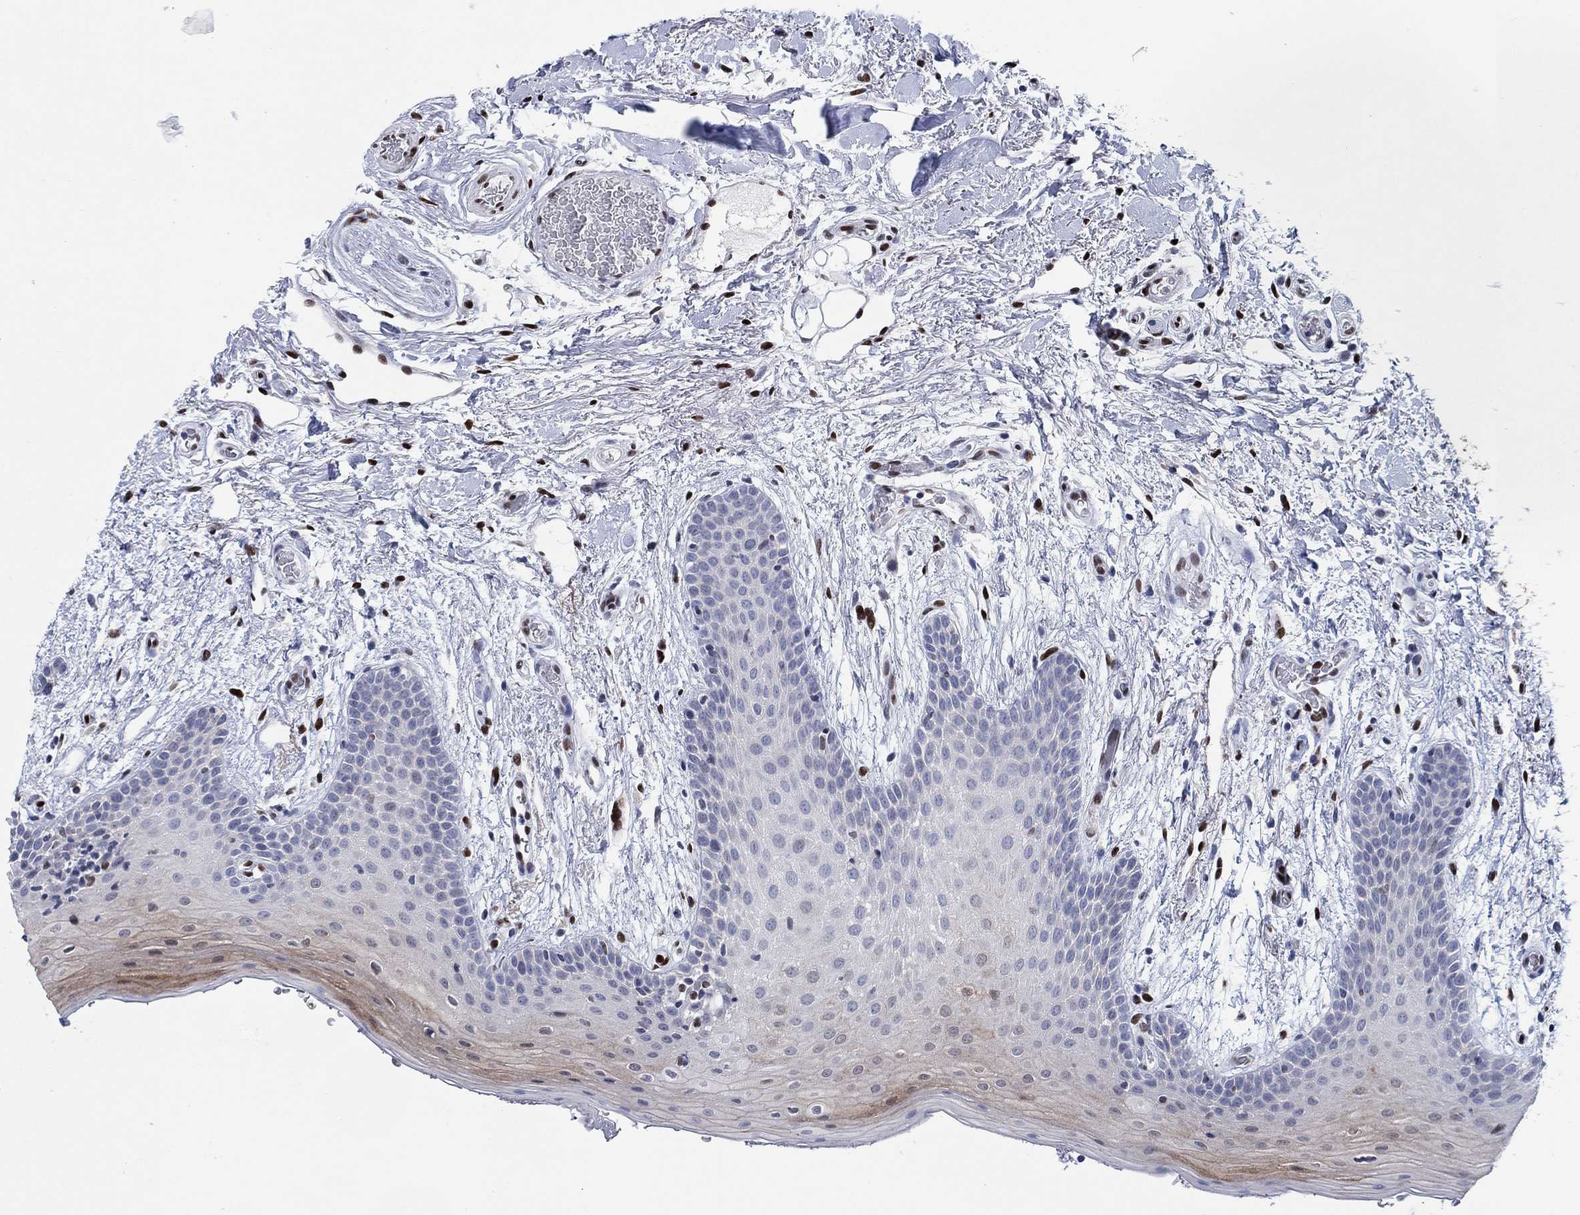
{"staining": {"intensity": "moderate", "quantity": "<25%", "location": "cytoplasmic/membranous"}, "tissue": "oral mucosa", "cell_type": "Squamous epithelial cells", "image_type": "normal", "snomed": [{"axis": "morphology", "description": "Normal tissue, NOS"}, {"axis": "topography", "description": "Oral tissue"}, {"axis": "topography", "description": "Tounge, NOS"}], "caption": "About <25% of squamous epithelial cells in normal oral mucosa show moderate cytoplasmic/membranous protein staining as visualized by brown immunohistochemical staining.", "gene": "ZEB1", "patient": {"sex": "female", "age": 86}}